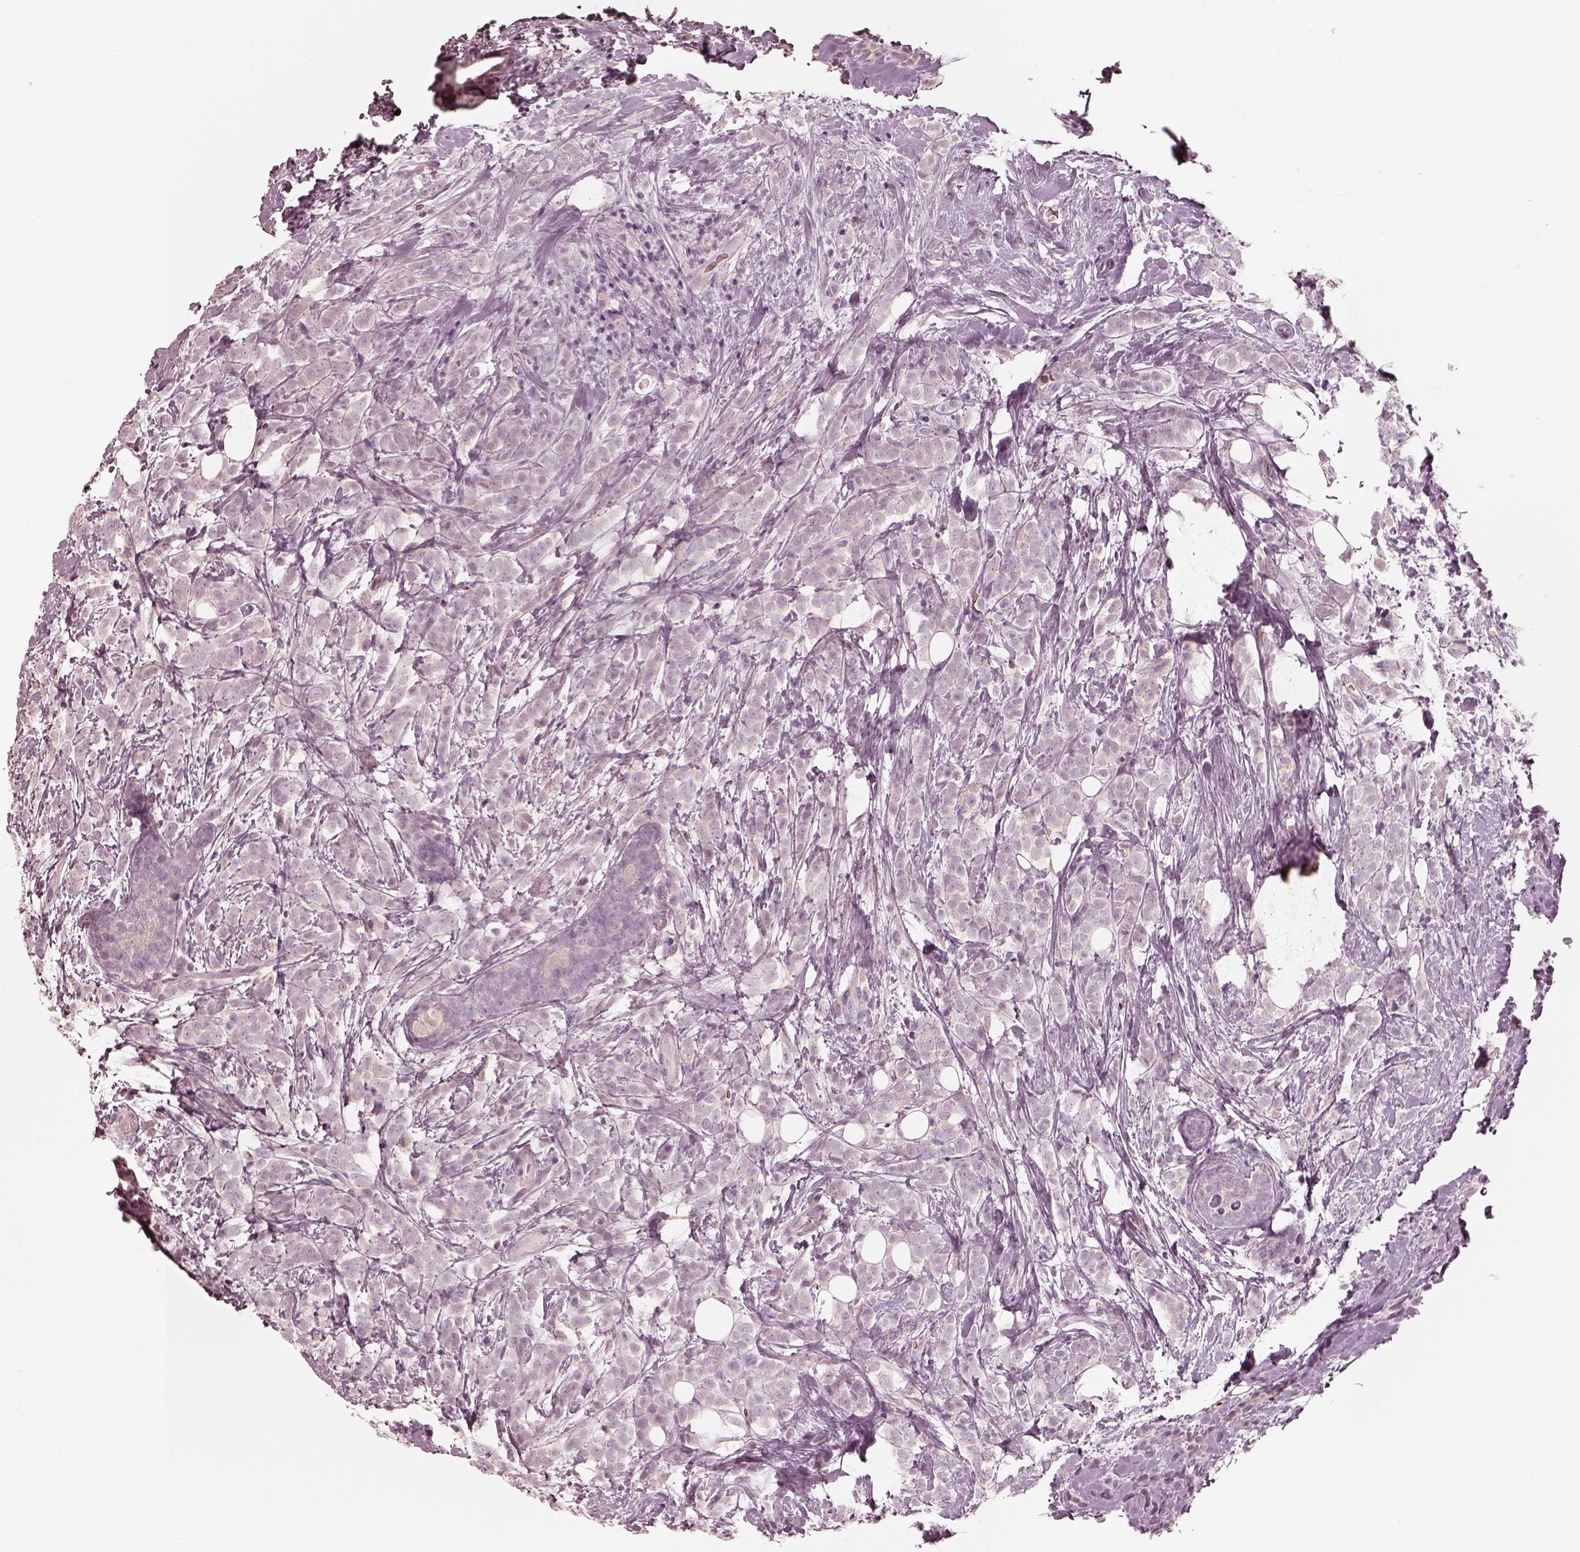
{"staining": {"intensity": "negative", "quantity": "none", "location": "none"}, "tissue": "breast cancer", "cell_type": "Tumor cells", "image_type": "cancer", "snomed": [{"axis": "morphology", "description": "Lobular carcinoma"}, {"axis": "topography", "description": "Breast"}], "caption": "Lobular carcinoma (breast) was stained to show a protein in brown. There is no significant expression in tumor cells. (DAB immunohistochemistry (IHC) visualized using brightfield microscopy, high magnification).", "gene": "ANKLE1", "patient": {"sex": "female", "age": 49}}